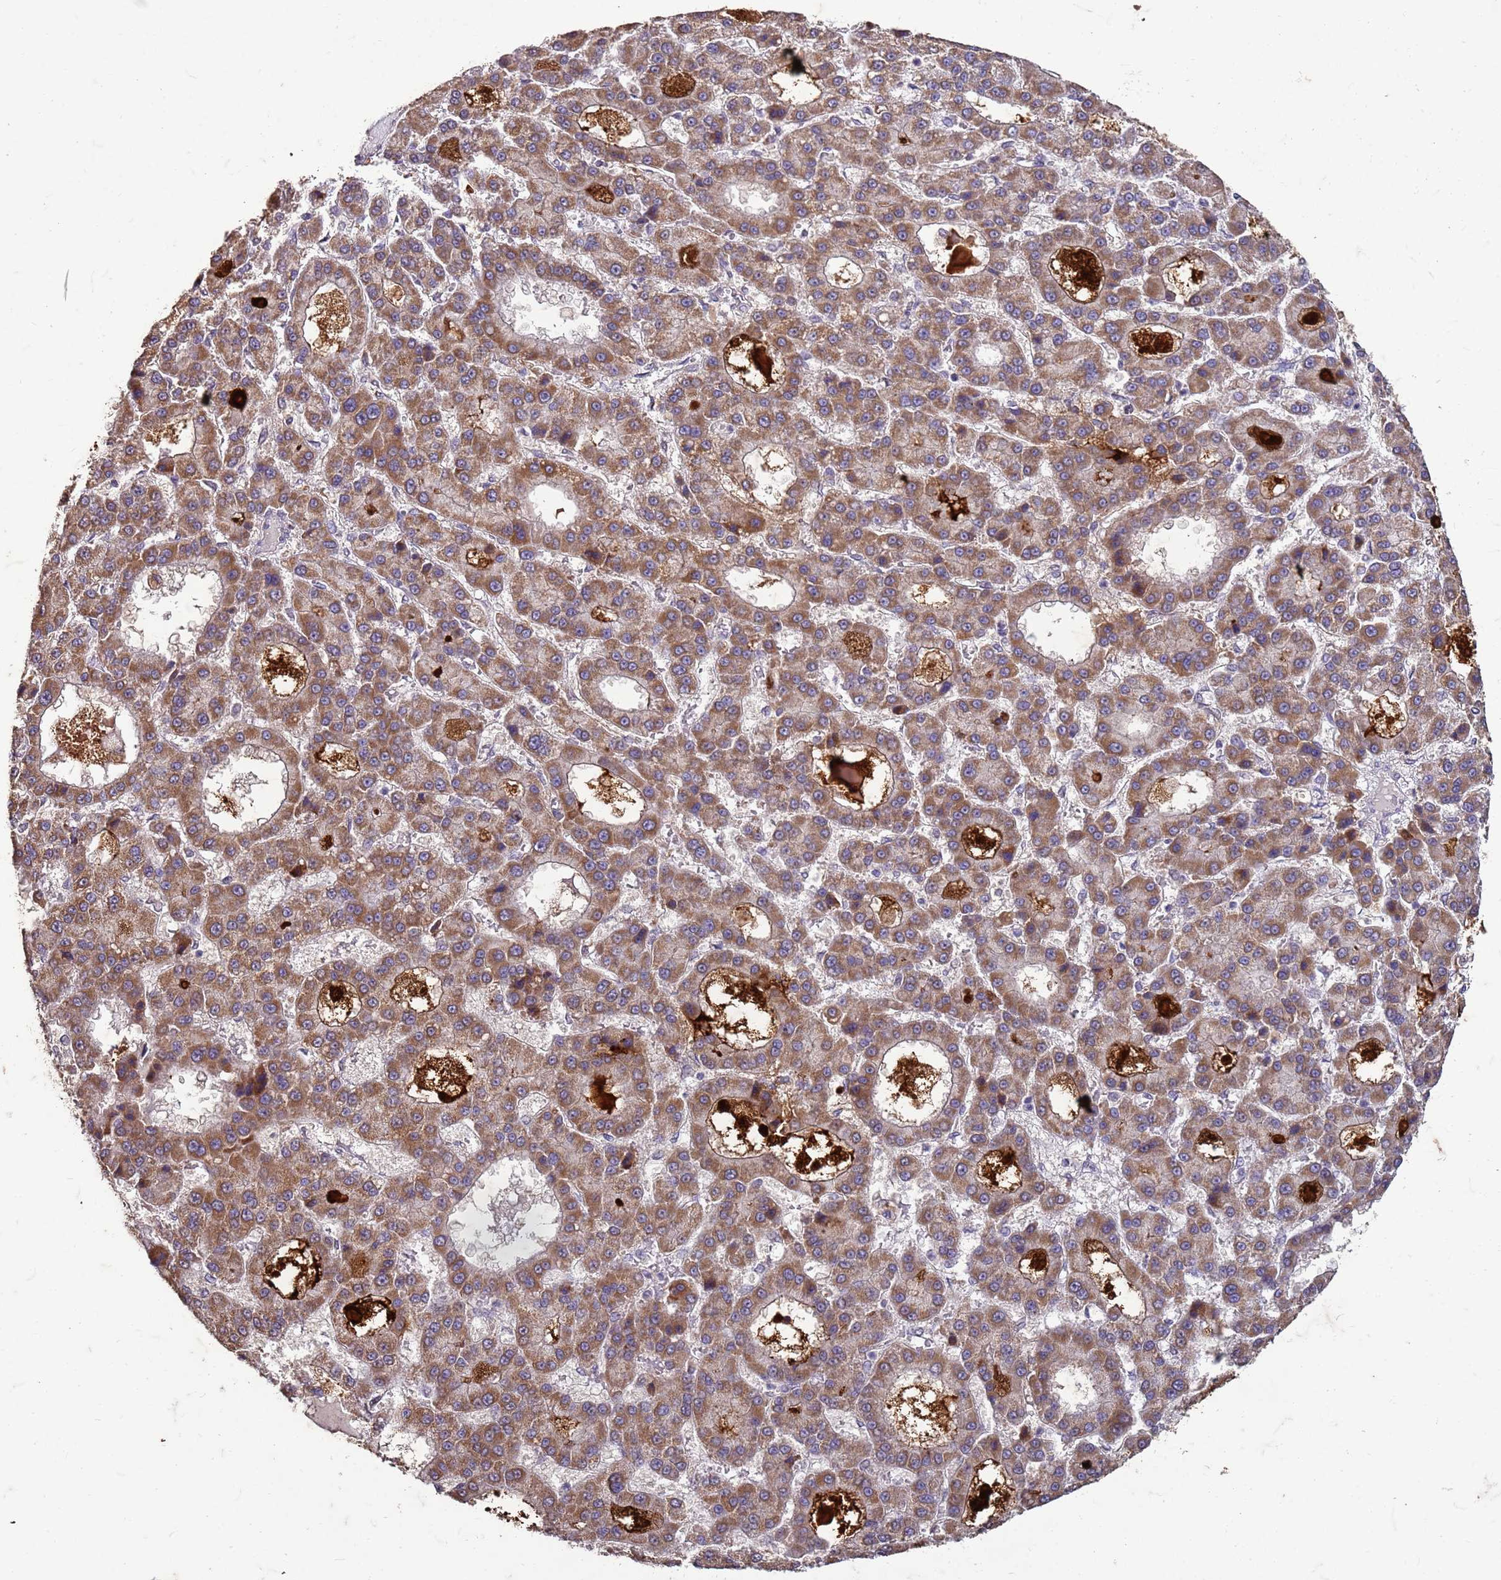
{"staining": {"intensity": "moderate", "quantity": ">75%", "location": "cytoplasmic/membranous"}, "tissue": "liver cancer", "cell_type": "Tumor cells", "image_type": "cancer", "snomed": [{"axis": "morphology", "description": "Carcinoma, Hepatocellular, NOS"}, {"axis": "topography", "description": "Liver"}], "caption": "Protein analysis of liver hepatocellular carcinoma tissue shows moderate cytoplasmic/membranous expression in about >75% of tumor cells.", "gene": "SLC25A15", "patient": {"sex": "male", "age": 70}}